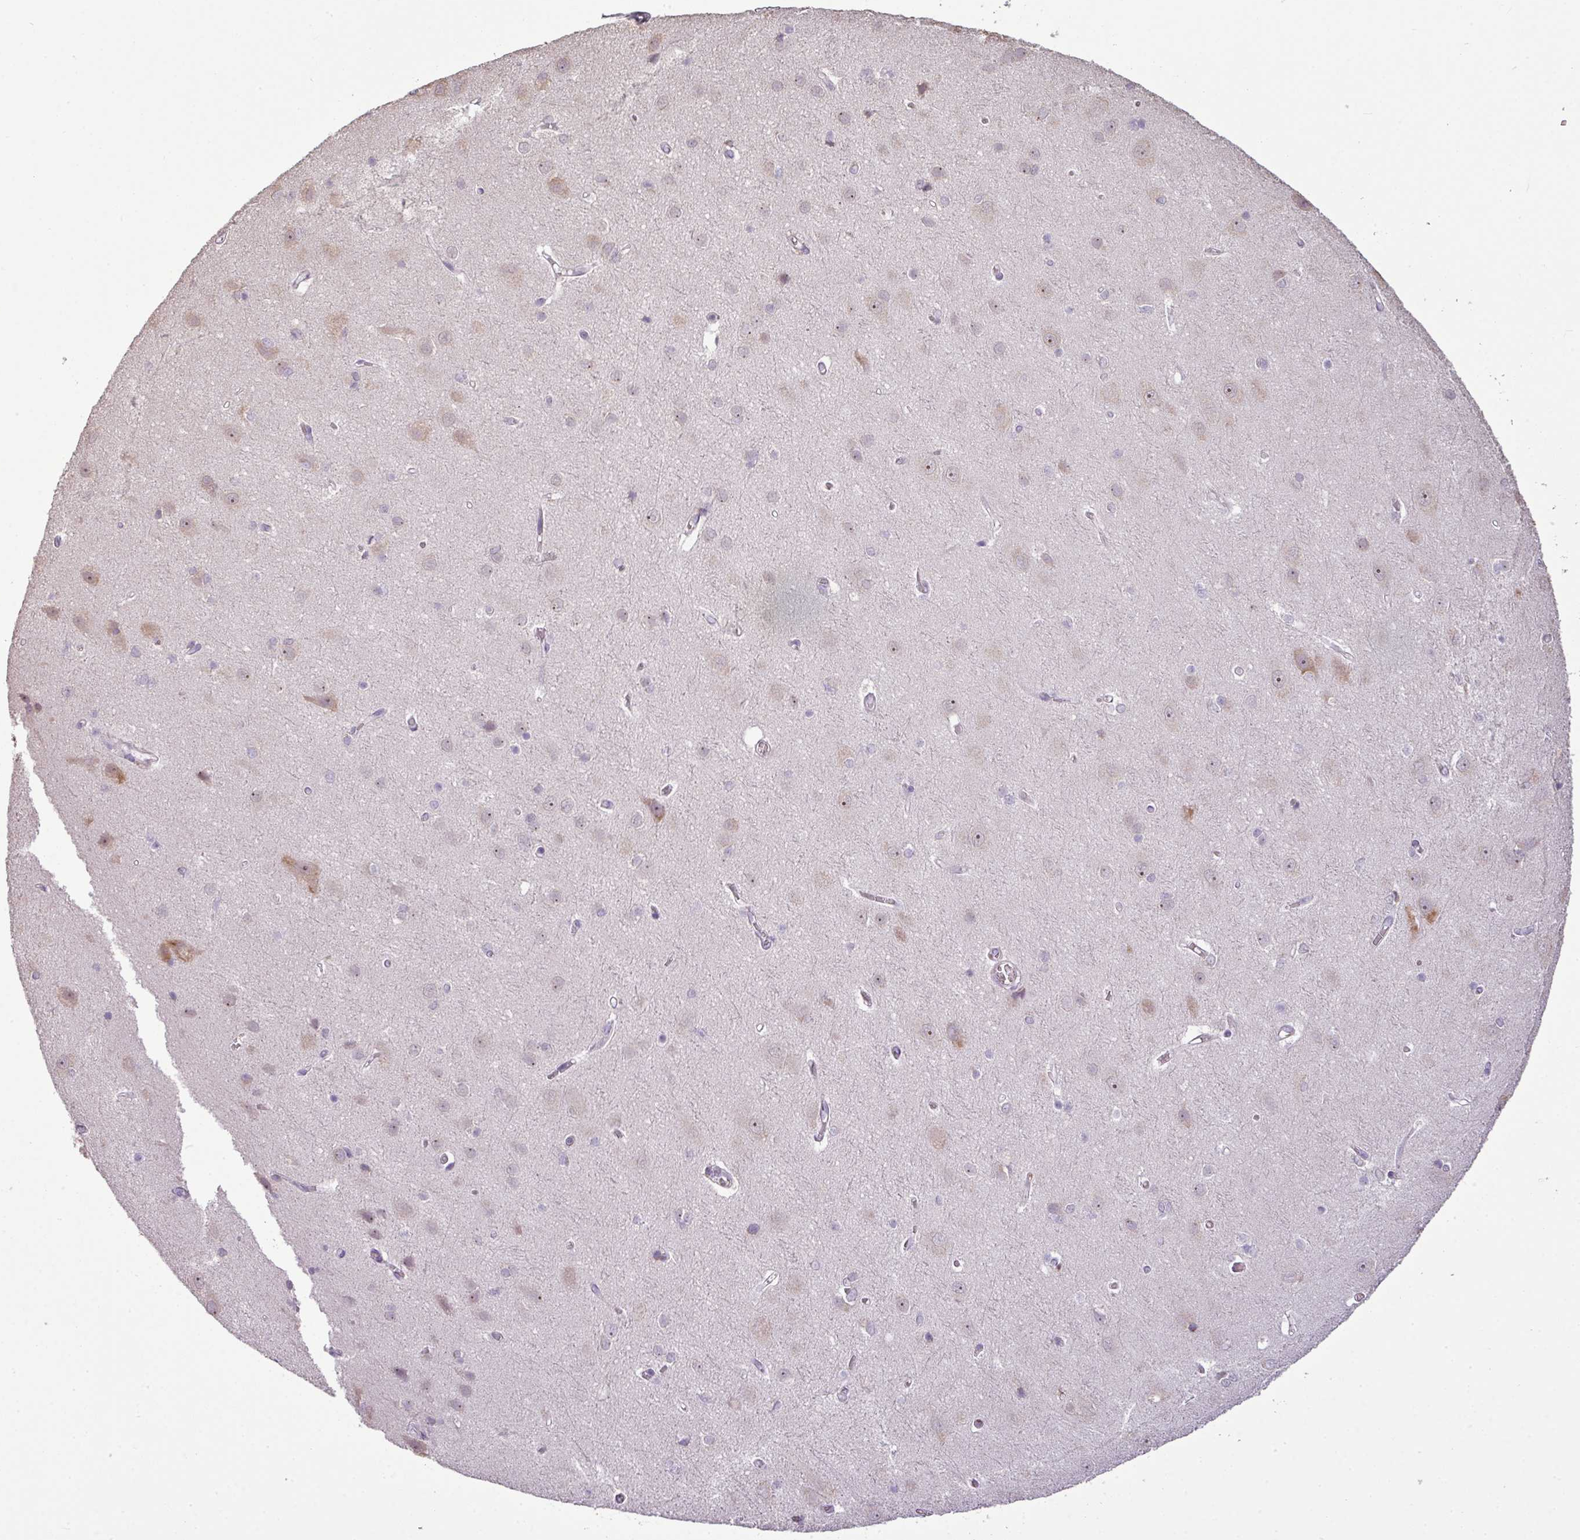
{"staining": {"intensity": "negative", "quantity": "none", "location": "none"}, "tissue": "cerebral cortex", "cell_type": "Endothelial cells", "image_type": "normal", "snomed": [{"axis": "morphology", "description": "Normal tissue, NOS"}, {"axis": "topography", "description": "Cerebral cortex"}], "caption": "Immunohistochemistry histopathology image of benign cerebral cortex: human cerebral cortex stained with DAB exhibits no significant protein expression in endothelial cells.", "gene": "LY9", "patient": {"sex": "male", "age": 37}}